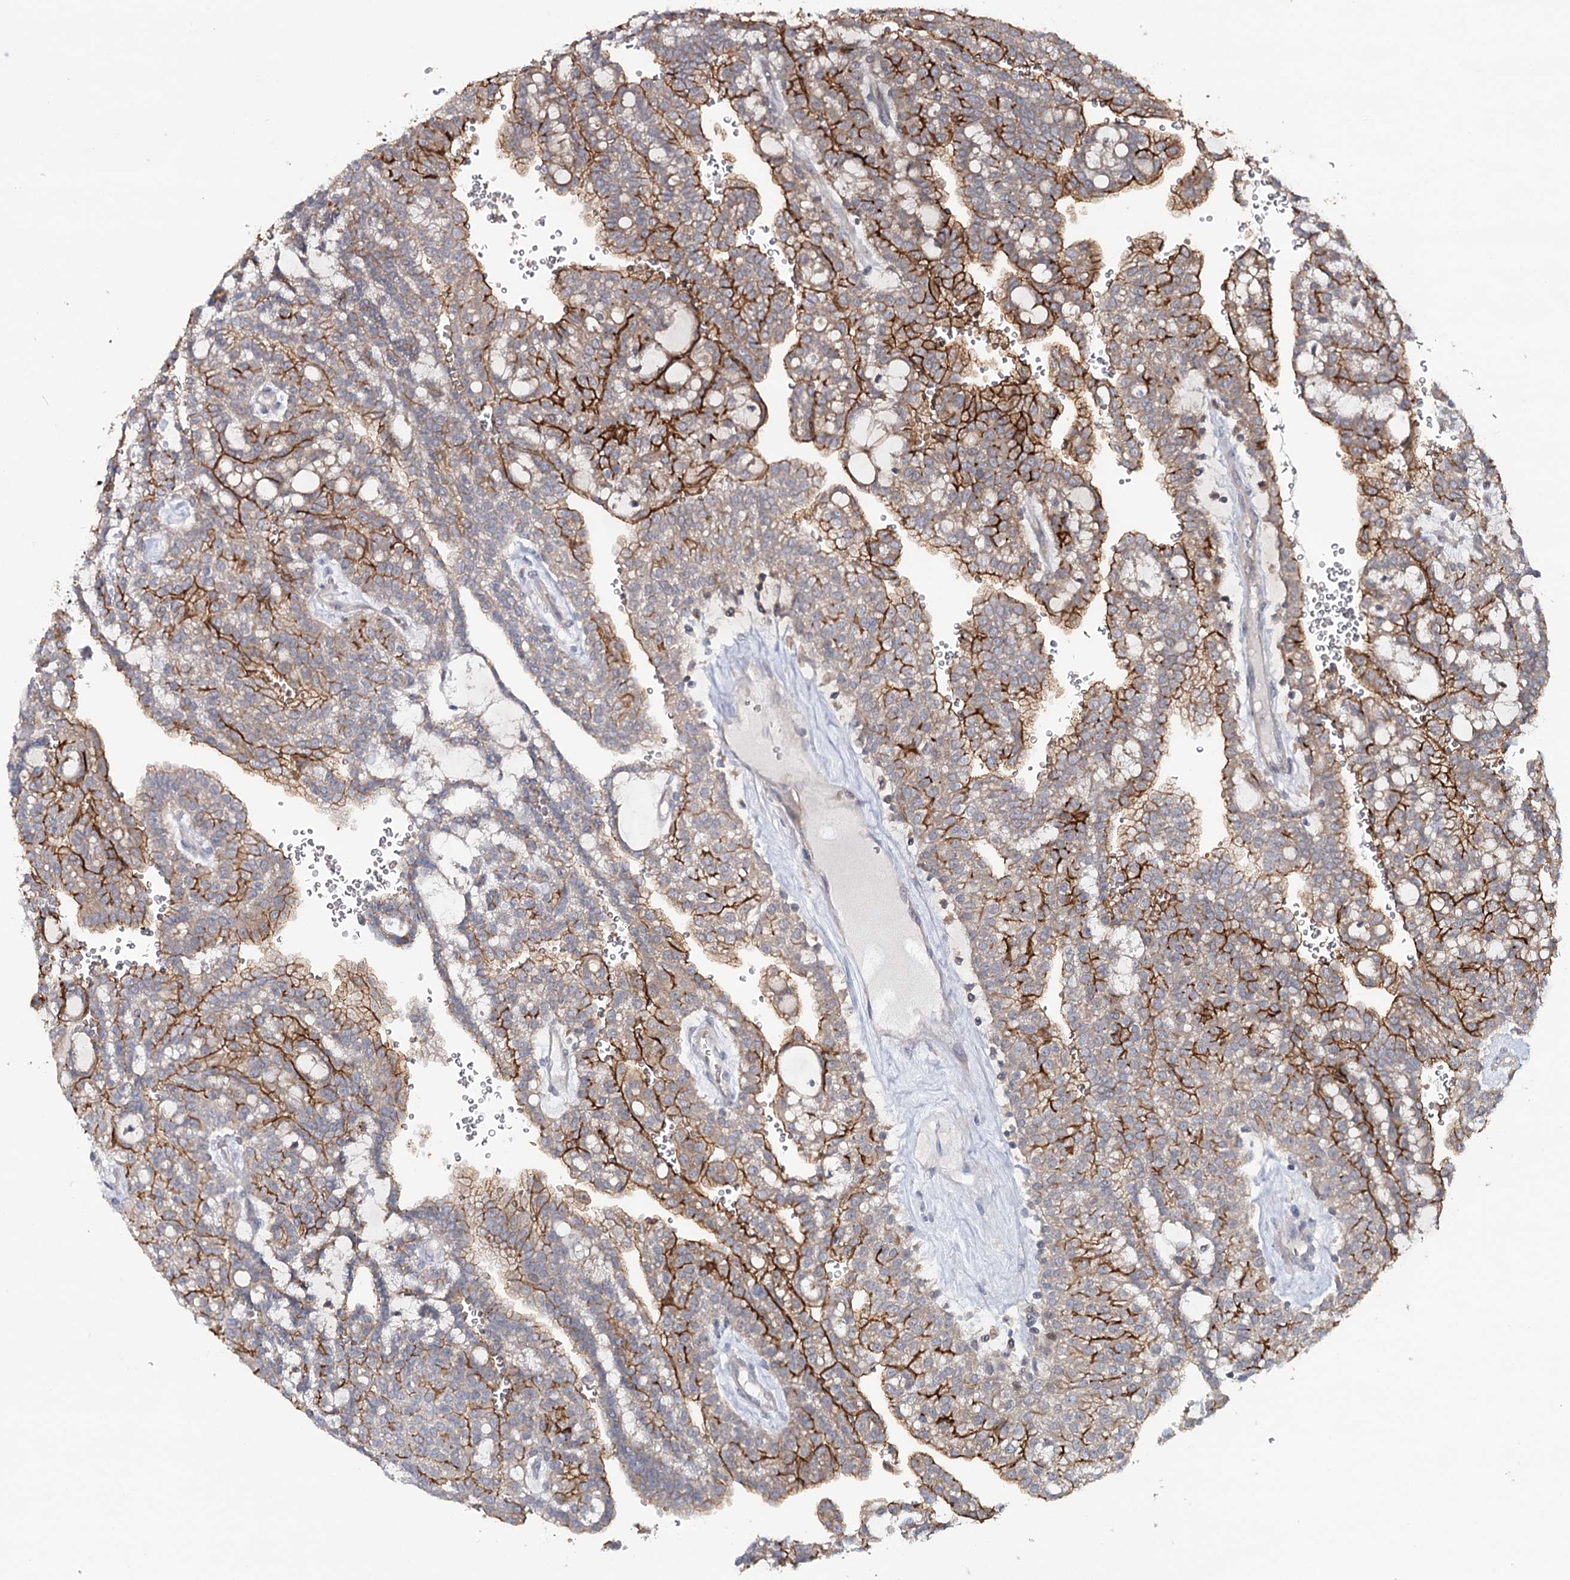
{"staining": {"intensity": "strong", "quantity": "25%-75%", "location": "cytoplasmic/membranous"}, "tissue": "renal cancer", "cell_type": "Tumor cells", "image_type": "cancer", "snomed": [{"axis": "morphology", "description": "Adenocarcinoma, NOS"}, {"axis": "topography", "description": "Kidney"}], "caption": "A histopathology image of human renal cancer stained for a protein displays strong cytoplasmic/membranous brown staining in tumor cells.", "gene": "MAP3K13", "patient": {"sex": "male", "age": 63}}